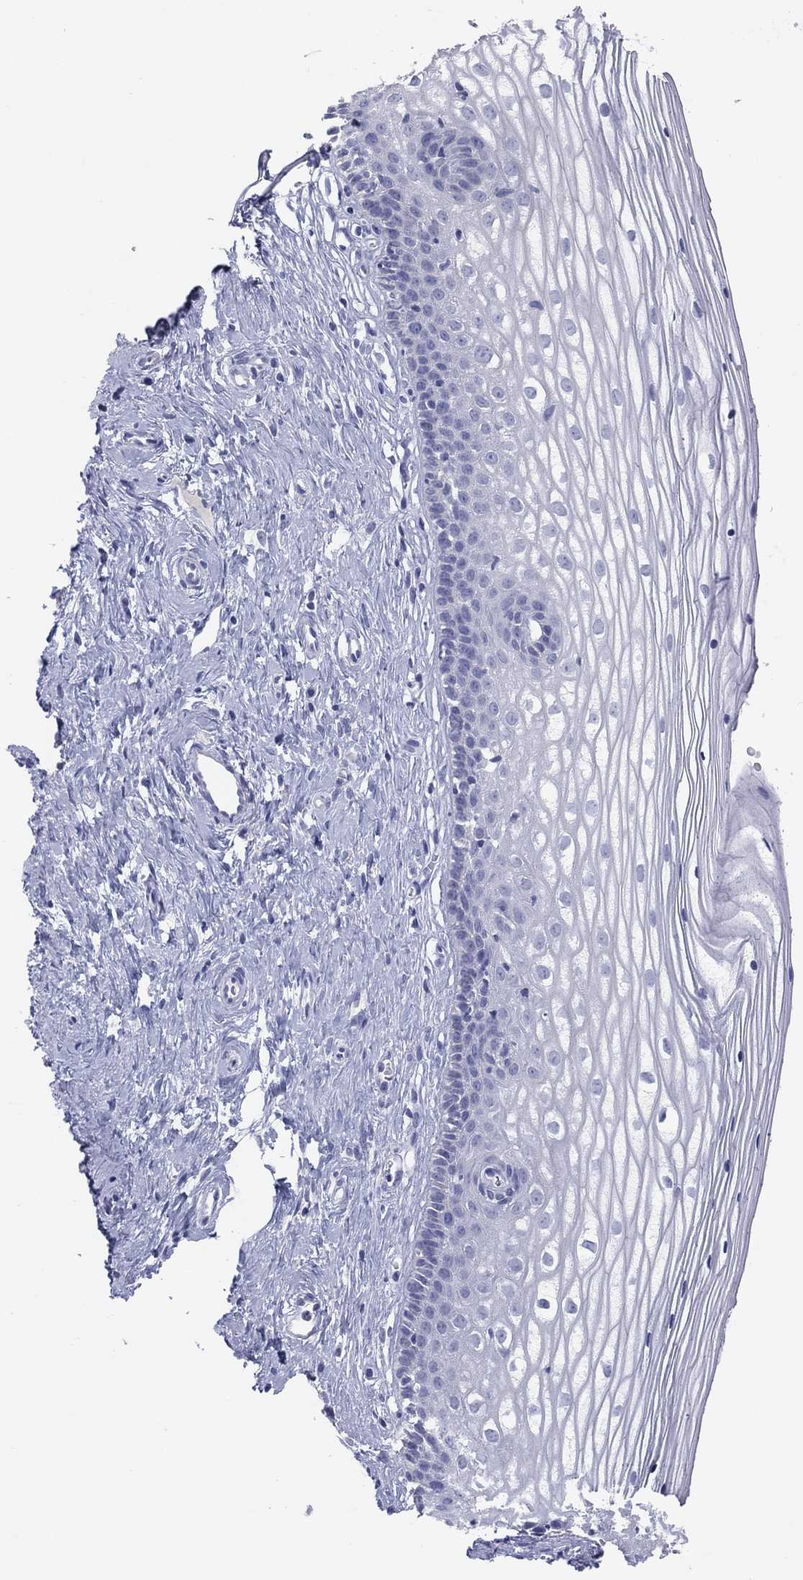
{"staining": {"intensity": "moderate", "quantity": "<25%", "location": "cytoplasmic/membranous"}, "tissue": "cervix", "cell_type": "Glandular cells", "image_type": "normal", "snomed": [{"axis": "morphology", "description": "Normal tissue, NOS"}, {"axis": "topography", "description": "Cervix"}], "caption": "Glandular cells demonstrate low levels of moderate cytoplasmic/membranous expression in approximately <25% of cells in benign cervix. (DAB (3,3'-diaminobenzidine) IHC, brown staining for protein, blue staining for nuclei).", "gene": "CPNE6", "patient": {"sex": "female", "age": 40}}